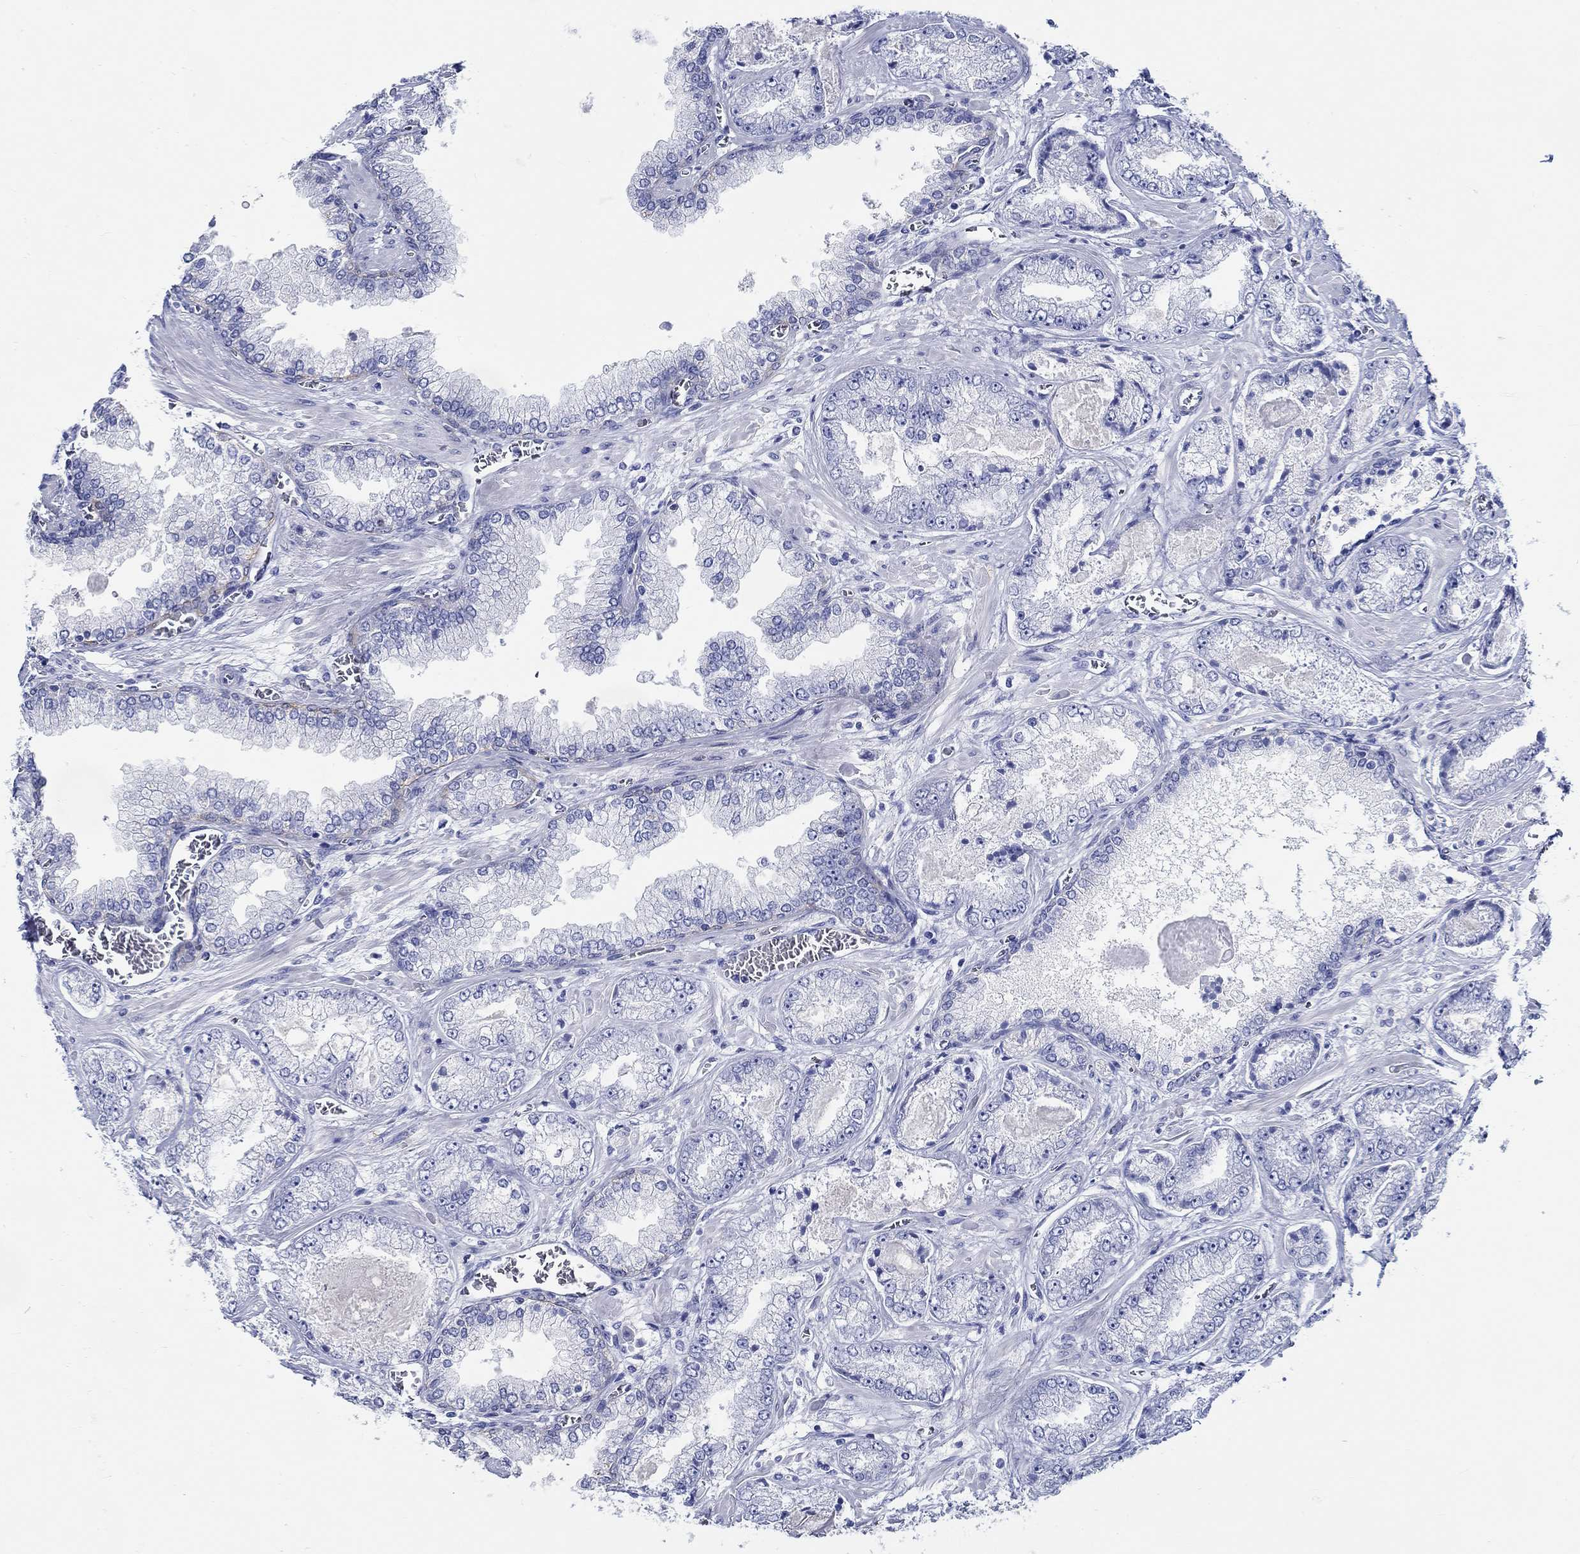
{"staining": {"intensity": "negative", "quantity": "none", "location": "none"}, "tissue": "prostate cancer", "cell_type": "Tumor cells", "image_type": "cancer", "snomed": [{"axis": "morphology", "description": "Adenocarcinoma, Low grade"}, {"axis": "topography", "description": "Prostate"}], "caption": "Tumor cells are negative for protein expression in human prostate adenocarcinoma (low-grade).", "gene": "FBXO2", "patient": {"sex": "male", "age": 57}}